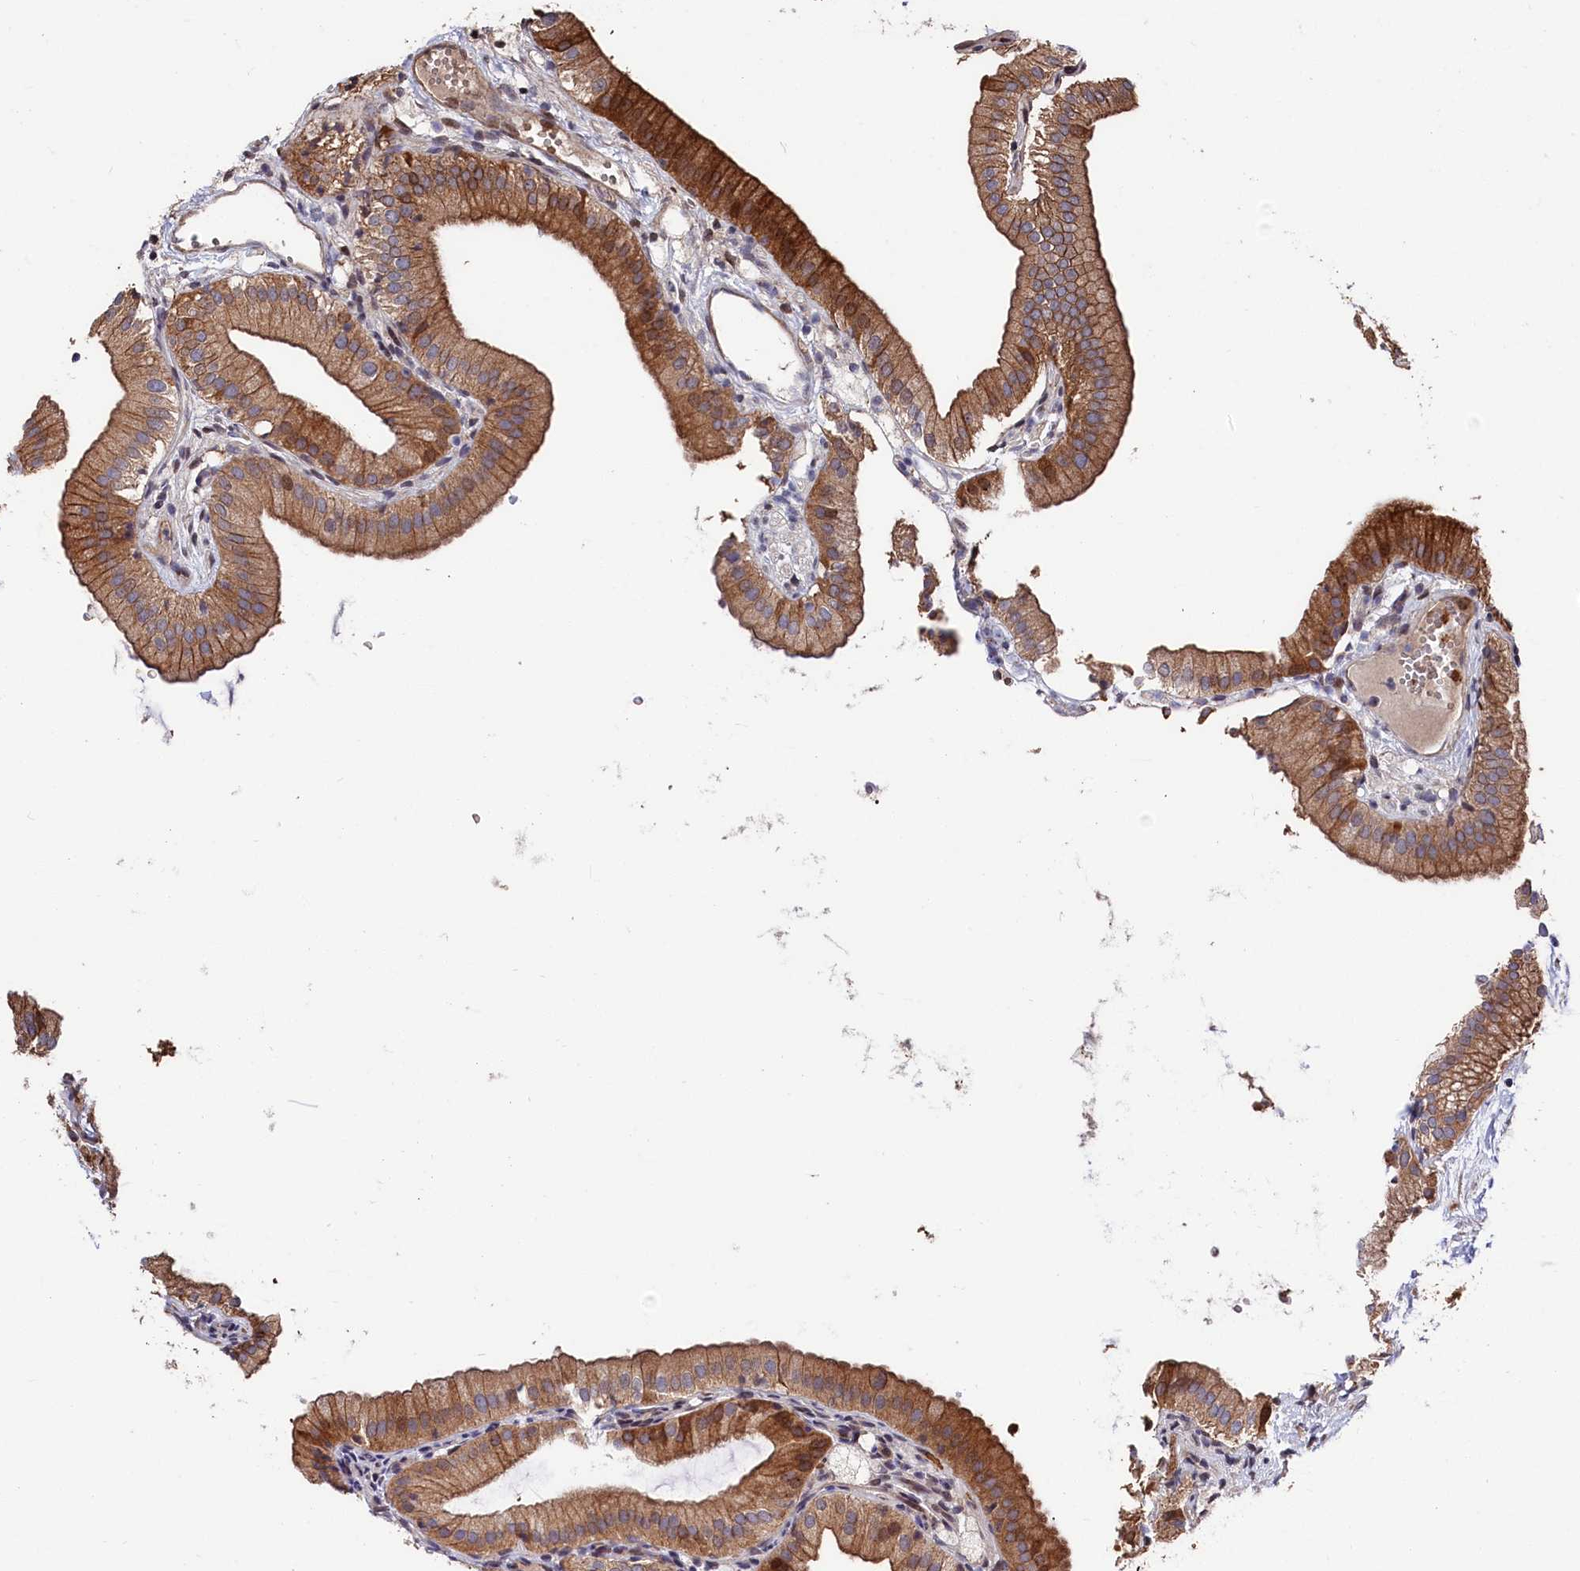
{"staining": {"intensity": "strong", "quantity": ">75%", "location": "cytoplasmic/membranous"}, "tissue": "gallbladder", "cell_type": "Glandular cells", "image_type": "normal", "snomed": [{"axis": "morphology", "description": "Normal tissue, NOS"}, {"axis": "topography", "description": "Gallbladder"}], "caption": "Protein staining of benign gallbladder shows strong cytoplasmic/membranous positivity in about >75% of glandular cells.", "gene": "TNKS1BP1", "patient": {"sex": "male", "age": 55}}